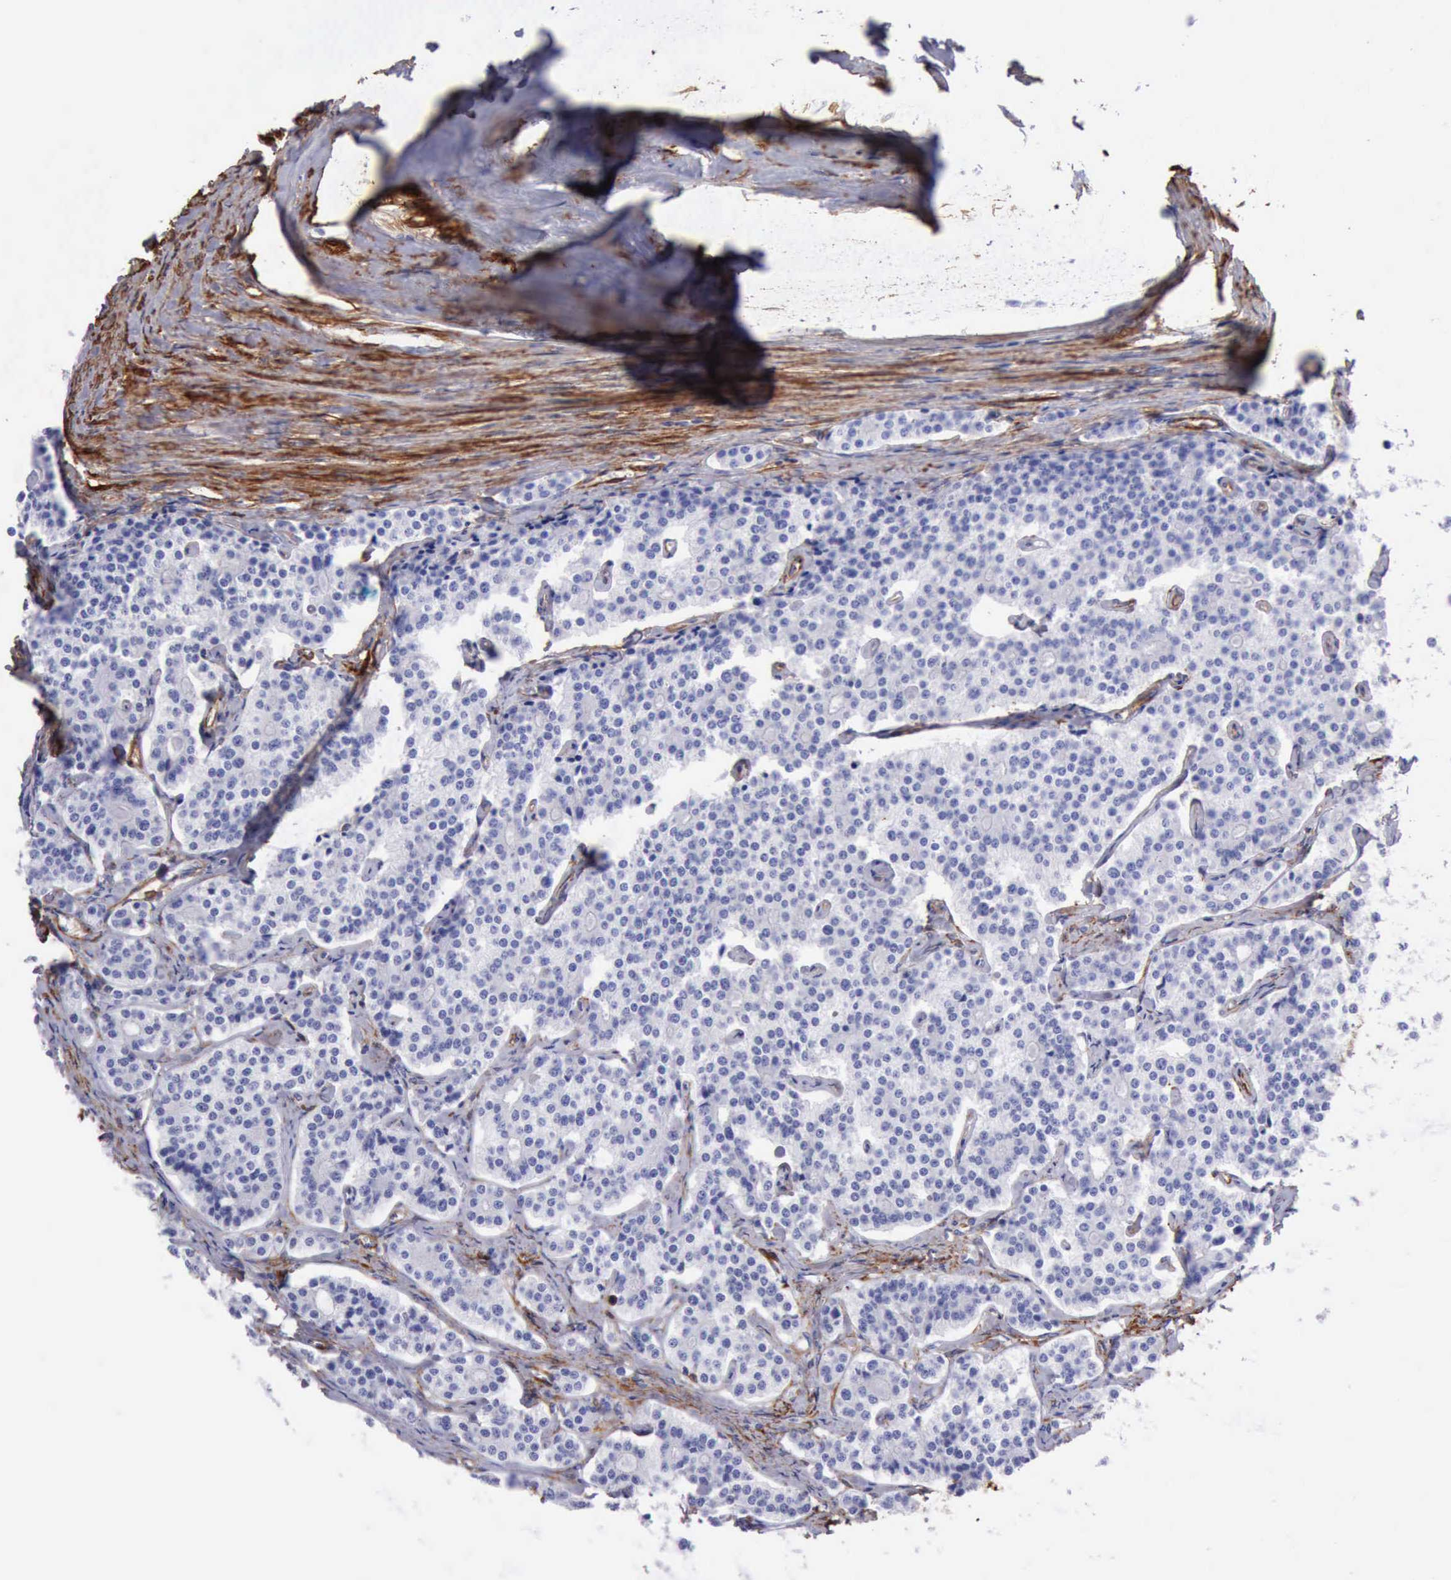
{"staining": {"intensity": "negative", "quantity": "none", "location": "none"}, "tissue": "carcinoid", "cell_type": "Tumor cells", "image_type": "cancer", "snomed": [{"axis": "morphology", "description": "Carcinoid, malignant, NOS"}, {"axis": "topography", "description": "Small intestine"}], "caption": "Malignant carcinoid stained for a protein using immunohistochemistry (IHC) shows no positivity tumor cells.", "gene": "FLNA", "patient": {"sex": "male", "age": 63}}